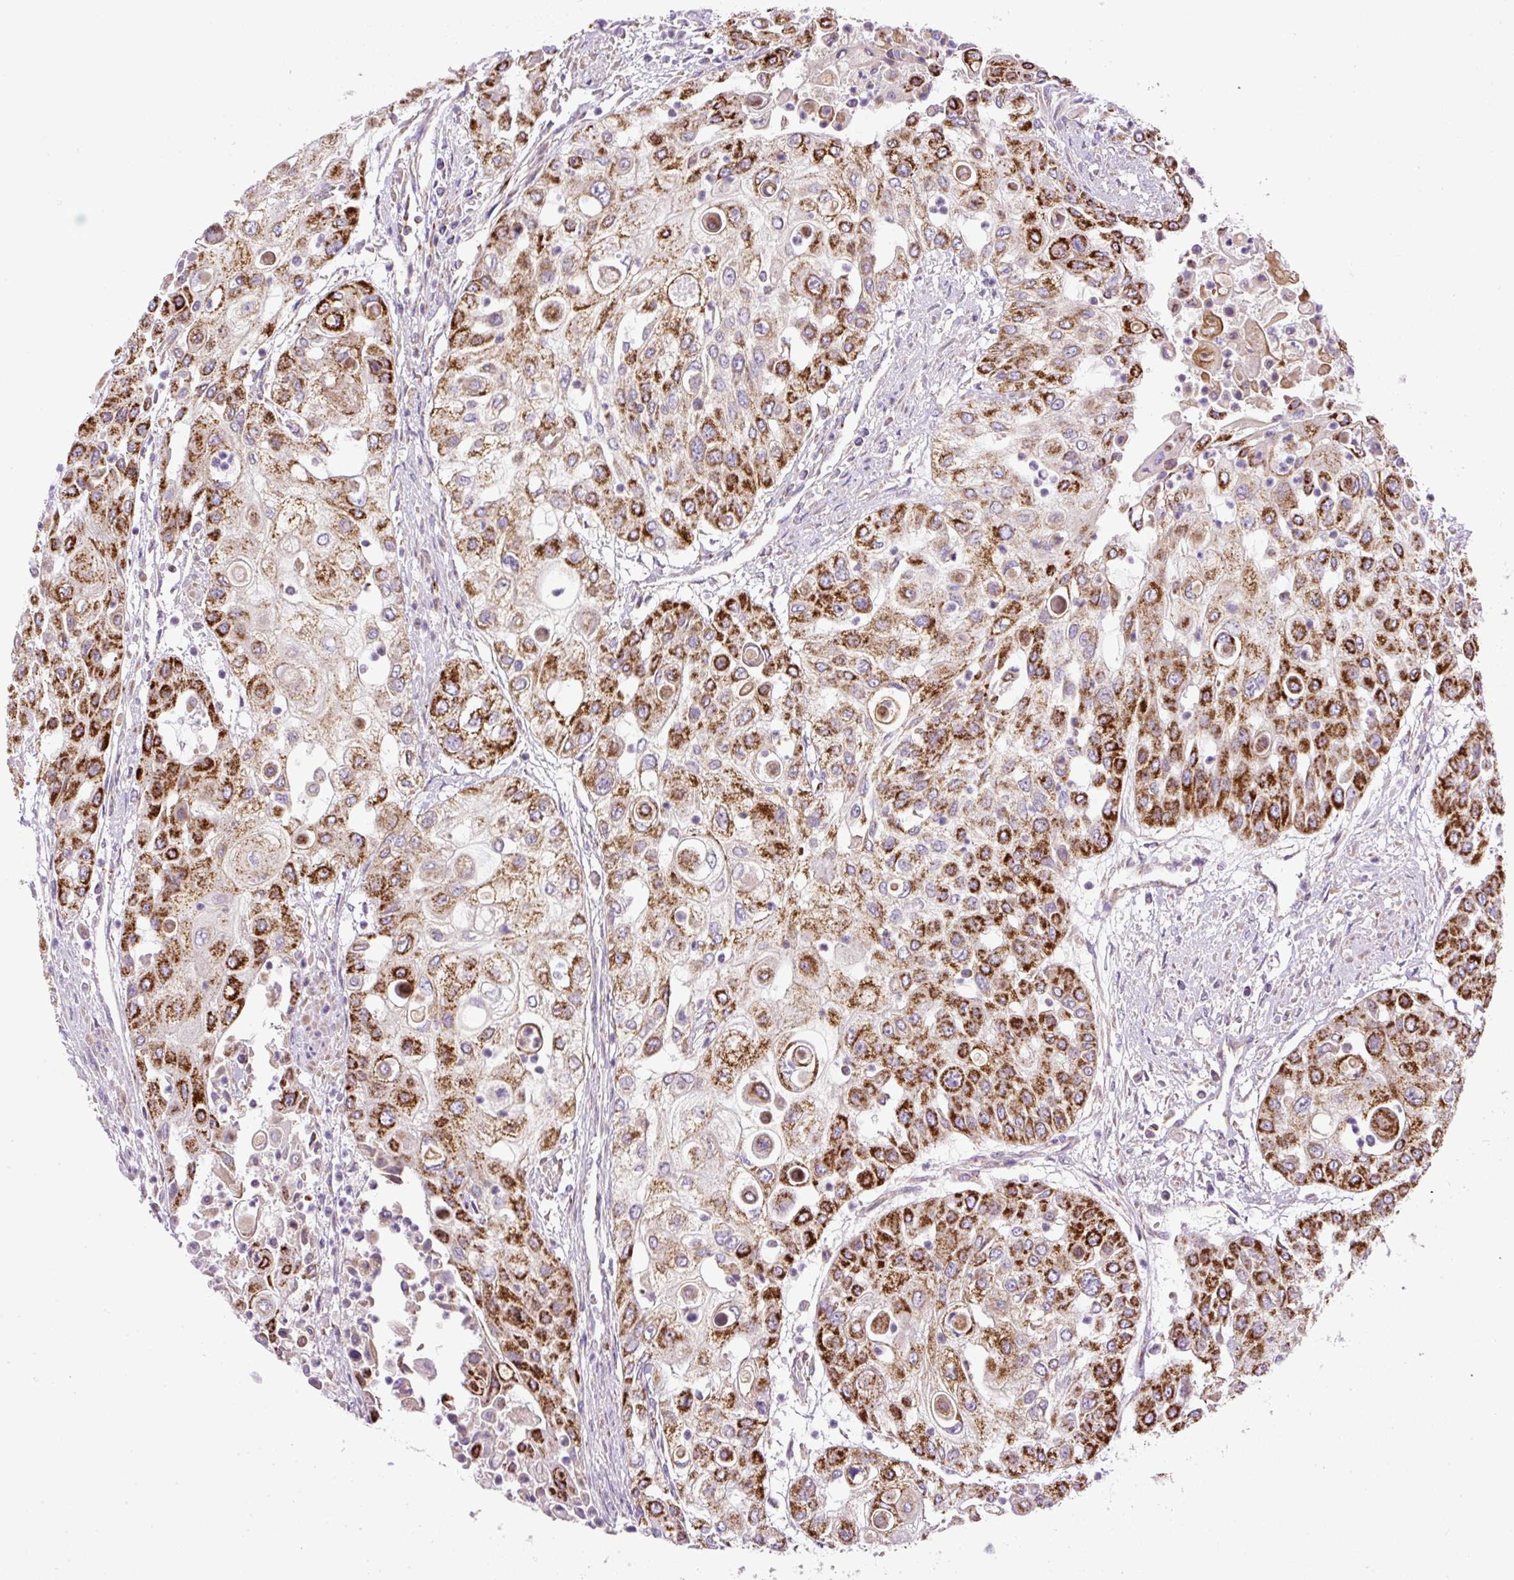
{"staining": {"intensity": "strong", "quantity": ">75%", "location": "cytoplasmic/membranous"}, "tissue": "urothelial cancer", "cell_type": "Tumor cells", "image_type": "cancer", "snomed": [{"axis": "morphology", "description": "Urothelial carcinoma, High grade"}, {"axis": "topography", "description": "Urinary bladder"}], "caption": "Urothelial cancer stained with a protein marker shows strong staining in tumor cells.", "gene": "ZNF547", "patient": {"sex": "female", "age": 79}}